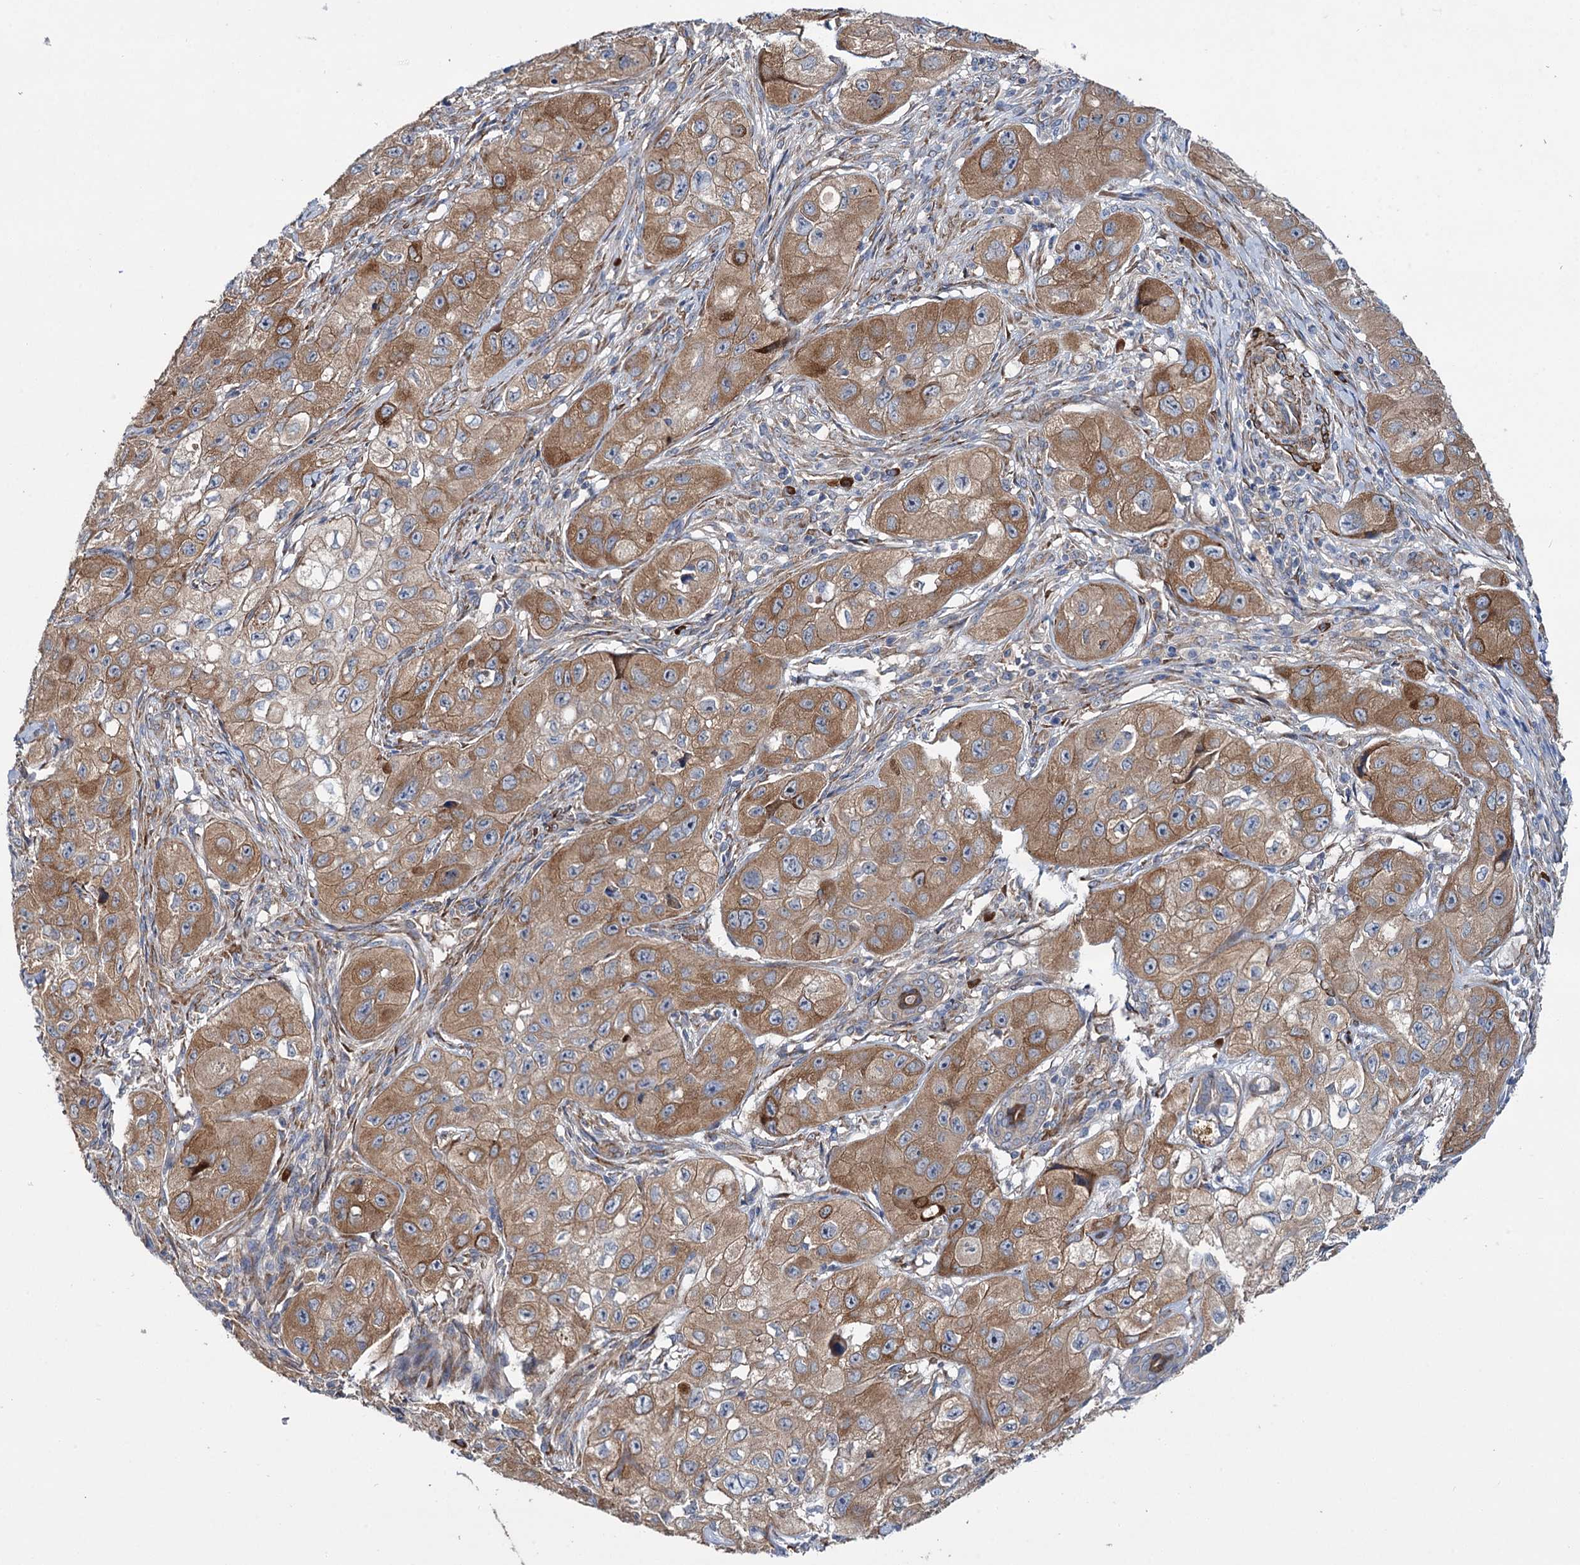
{"staining": {"intensity": "moderate", "quantity": ">75%", "location": "cytoplasmic/membranous"}, "tissue": "skin cancer", "cell_type": "Tumor cells", "image_type": "cancer", "snomed": [{"axis": "morphology", "description": "Squamous cell carcinoma, NOS"}, {"axis": "topography", "description": "Skin"}, {"axis": "topography", "description": "Subcutis"}], "caption": "DAB (3,3'-diaminobenzidine) immunohistochemical staining of skin cancer (squamous cell carcinoma) demonstrates moderate cytoplasmic/membranous protein positivity in about >75% of tumor cells.", "gene": "SPATS2", "patient": {"sex": "male", "age": 73}}